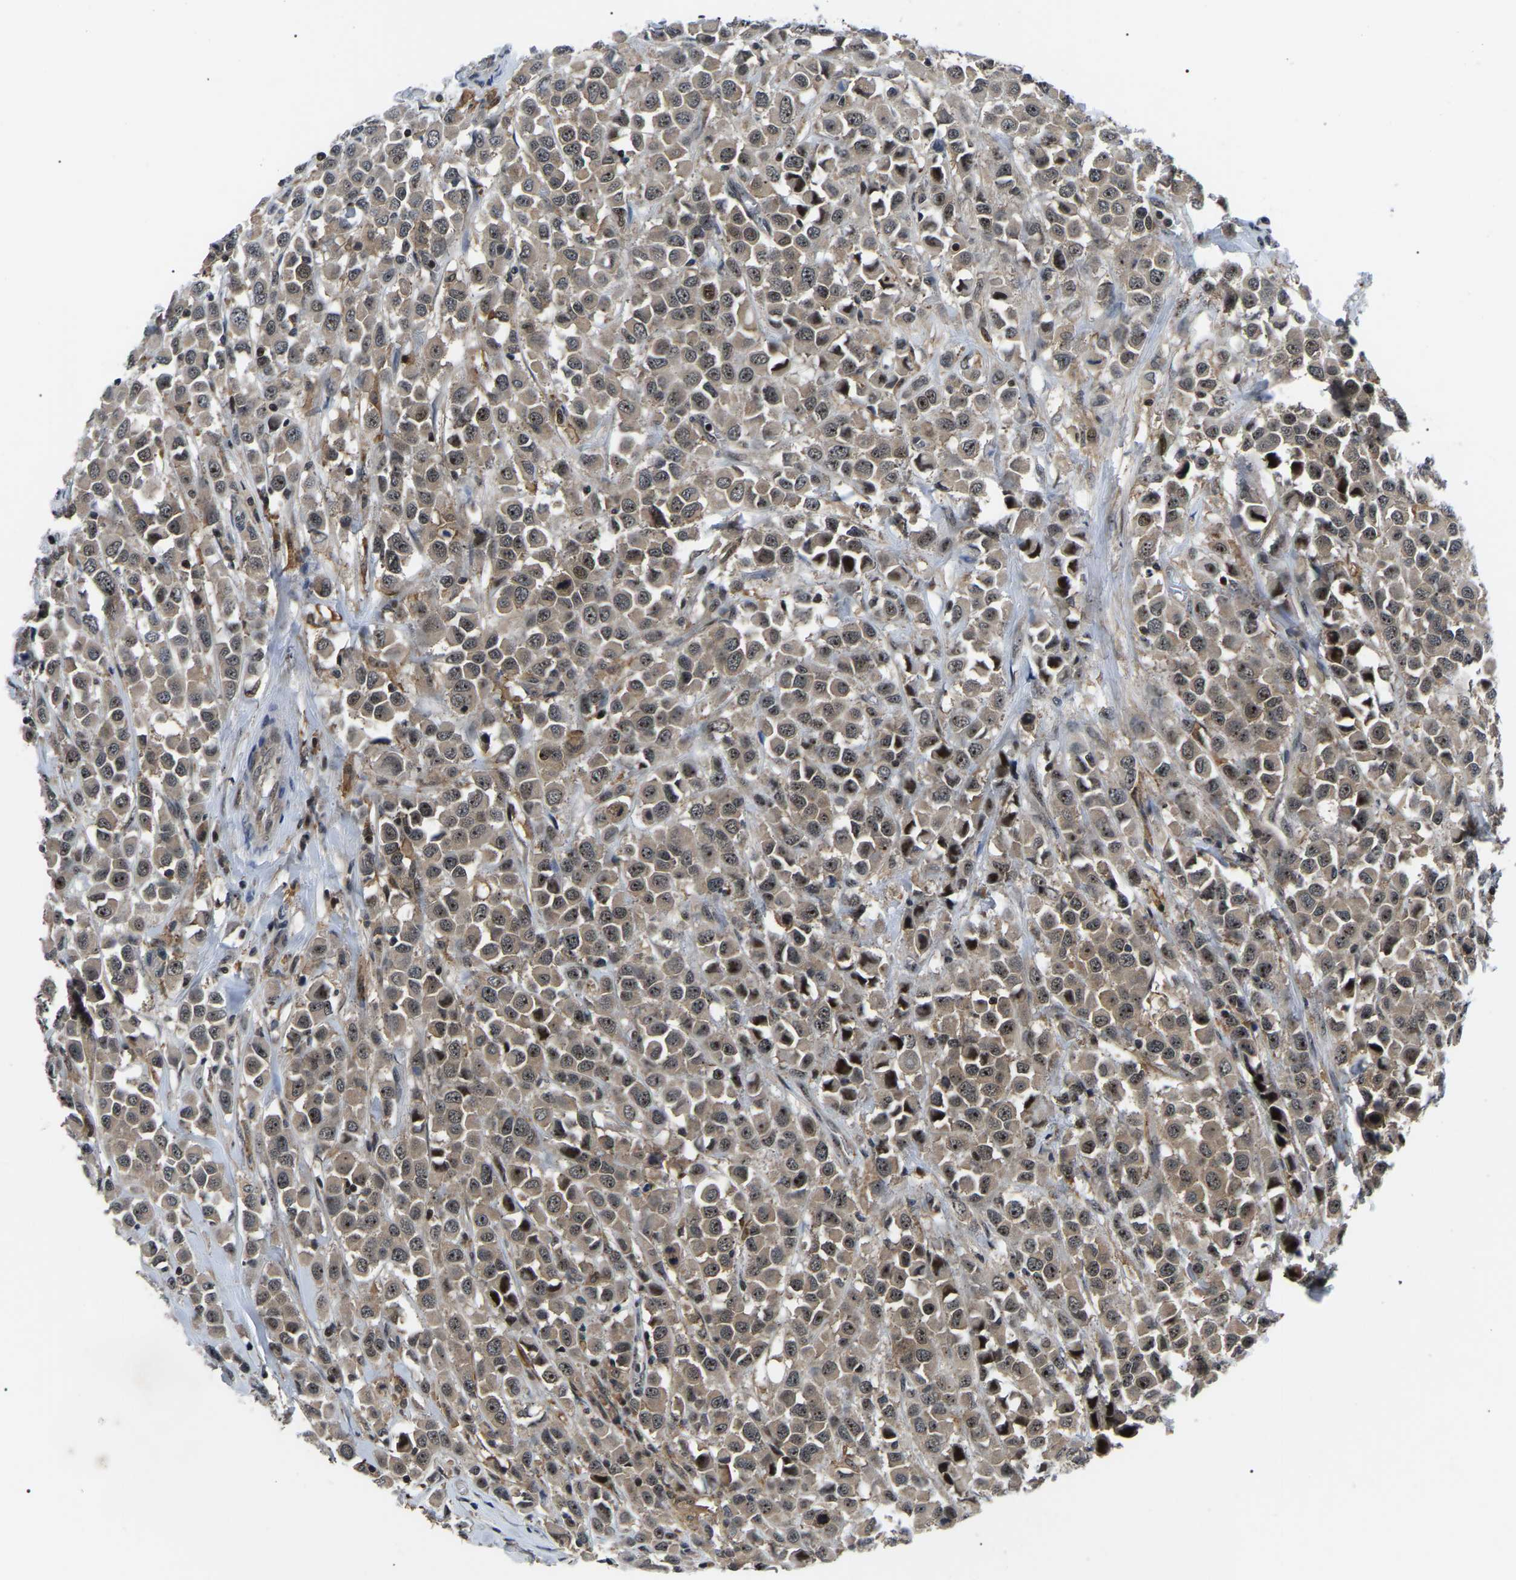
{"staining": {"intensity": "moderate", "quantity": ">75%", "location": "cytoplasmic/membranous,nuclear"}, "tissue": "breast cancer", "cell_type": "Tumor cells", "image_type": "cancer", "snomed": [{"axis": "morphology", "description": "Duct carcinoma"}, {"axis": "topography", "description": "Breast"}], "caption": "Immunohistochemistry (IHC) micrograph of human invasive ductal carcinoma (breast) stained for a protein (brown), which exhibits medium levels of moderate cytoplasmic/membranous and nuclear staining in about >75% of tumor cells.", "gene": "RRP1B", "patient": {"sex": "female", "age": 61}}